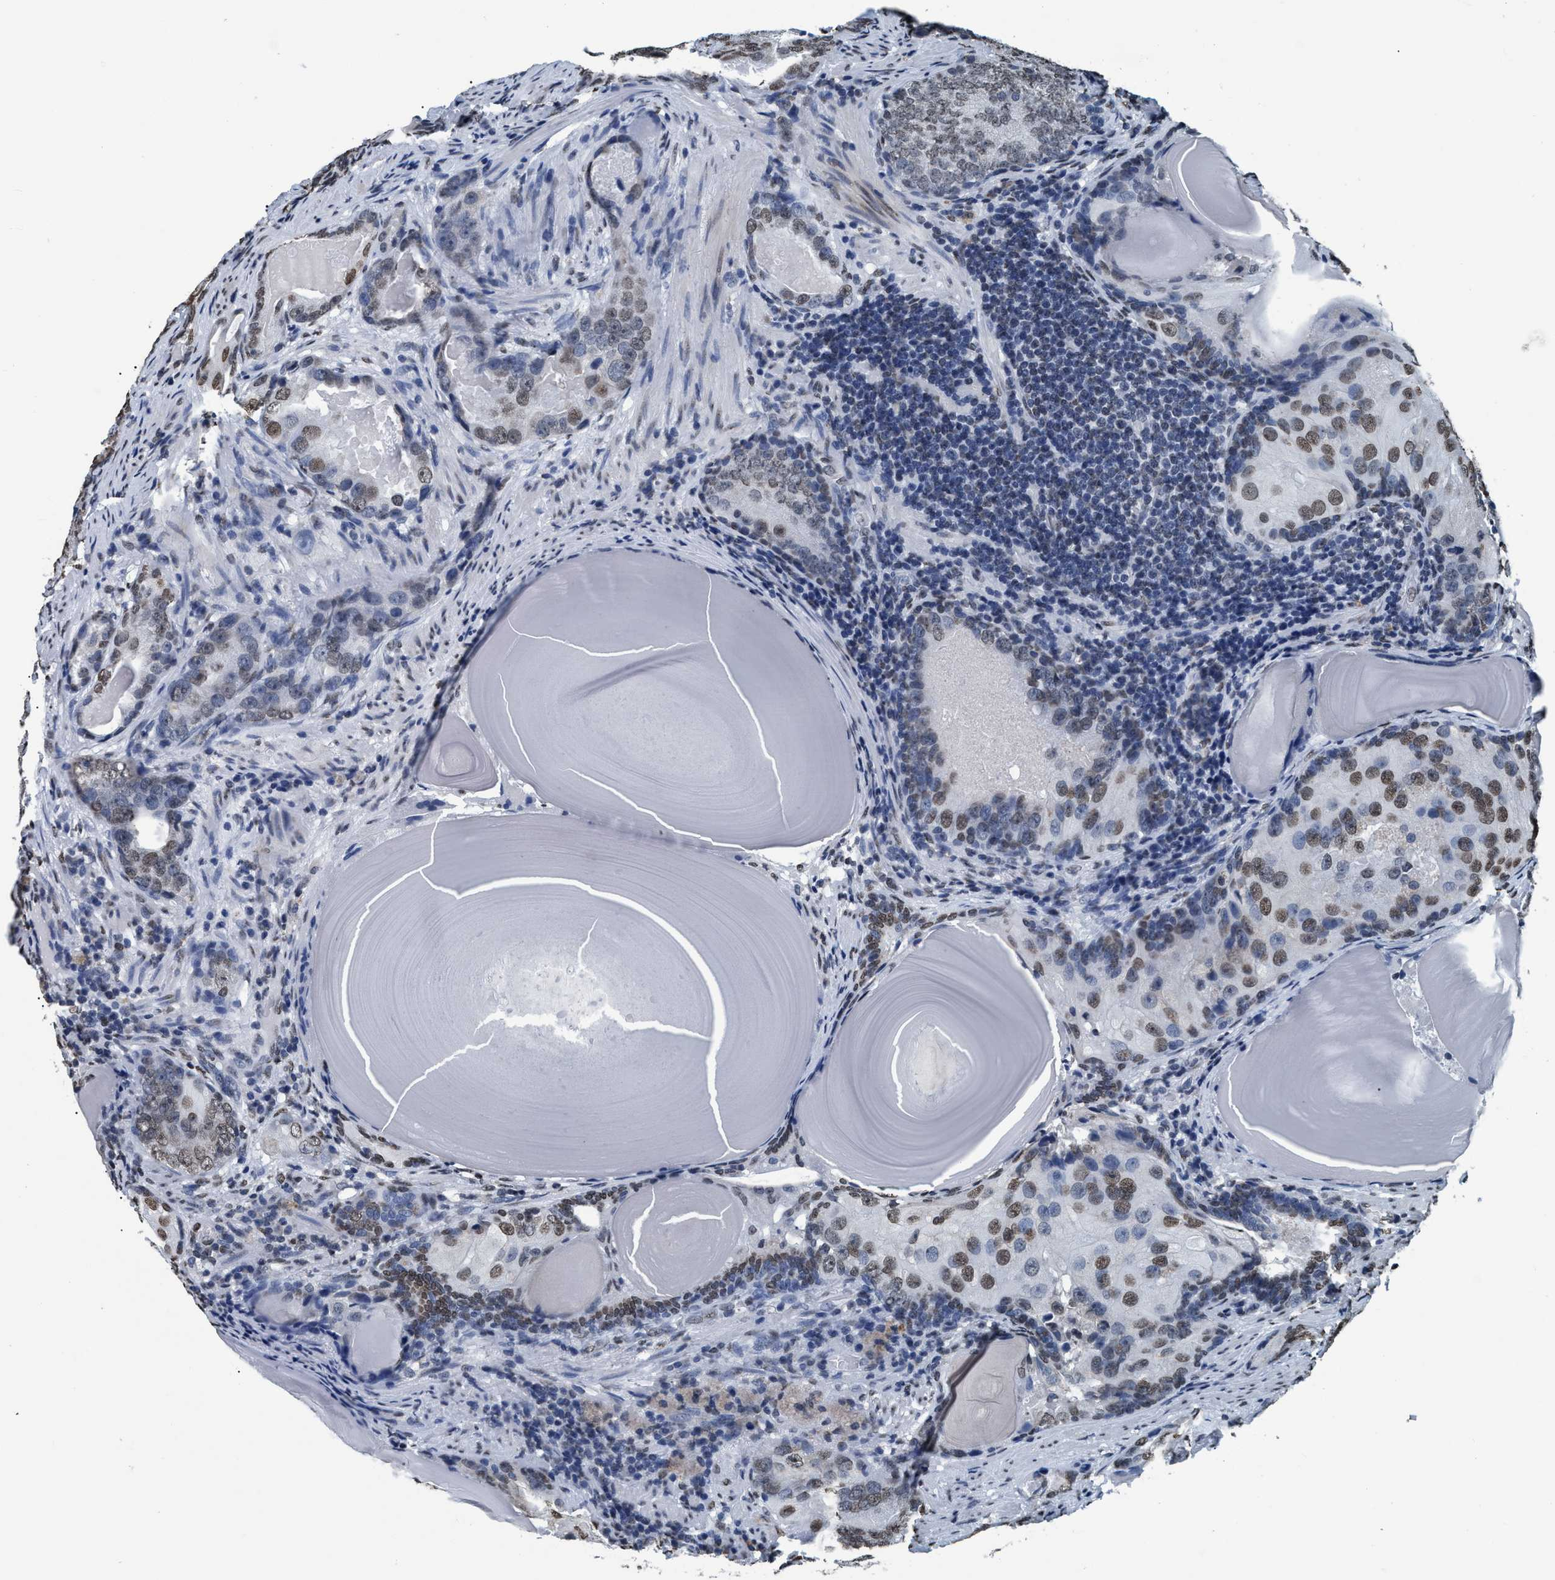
{"staining": {"intensity": "moderate", "quantity": "25%-75%", "location": "nuclear"}, "tissue": "prostate cancer", "cell_type": "Tumor cells", "image_type": "cancer", "snomed": [{"axis": "morphology", "description": "Adenocarcinoma, High grade"}, {"axis": "topography", "description": "Prostate"}], "caption": "Immunohistochemistry (IHC) staining of prostate high-grade adenocarcinoma, which displays medium levels of moderate nuclear staining in about 25%-75% of tumor cells indicating moderate nuclear protein positivity. The staining was performed using DAB (3,3'-diaminobenzidine) (brown) for protein detection and nuclei were counterstained in hematoxylin (blue).", "gene": "CCNE2", "patient": {"sex": "male", "age": 66}}